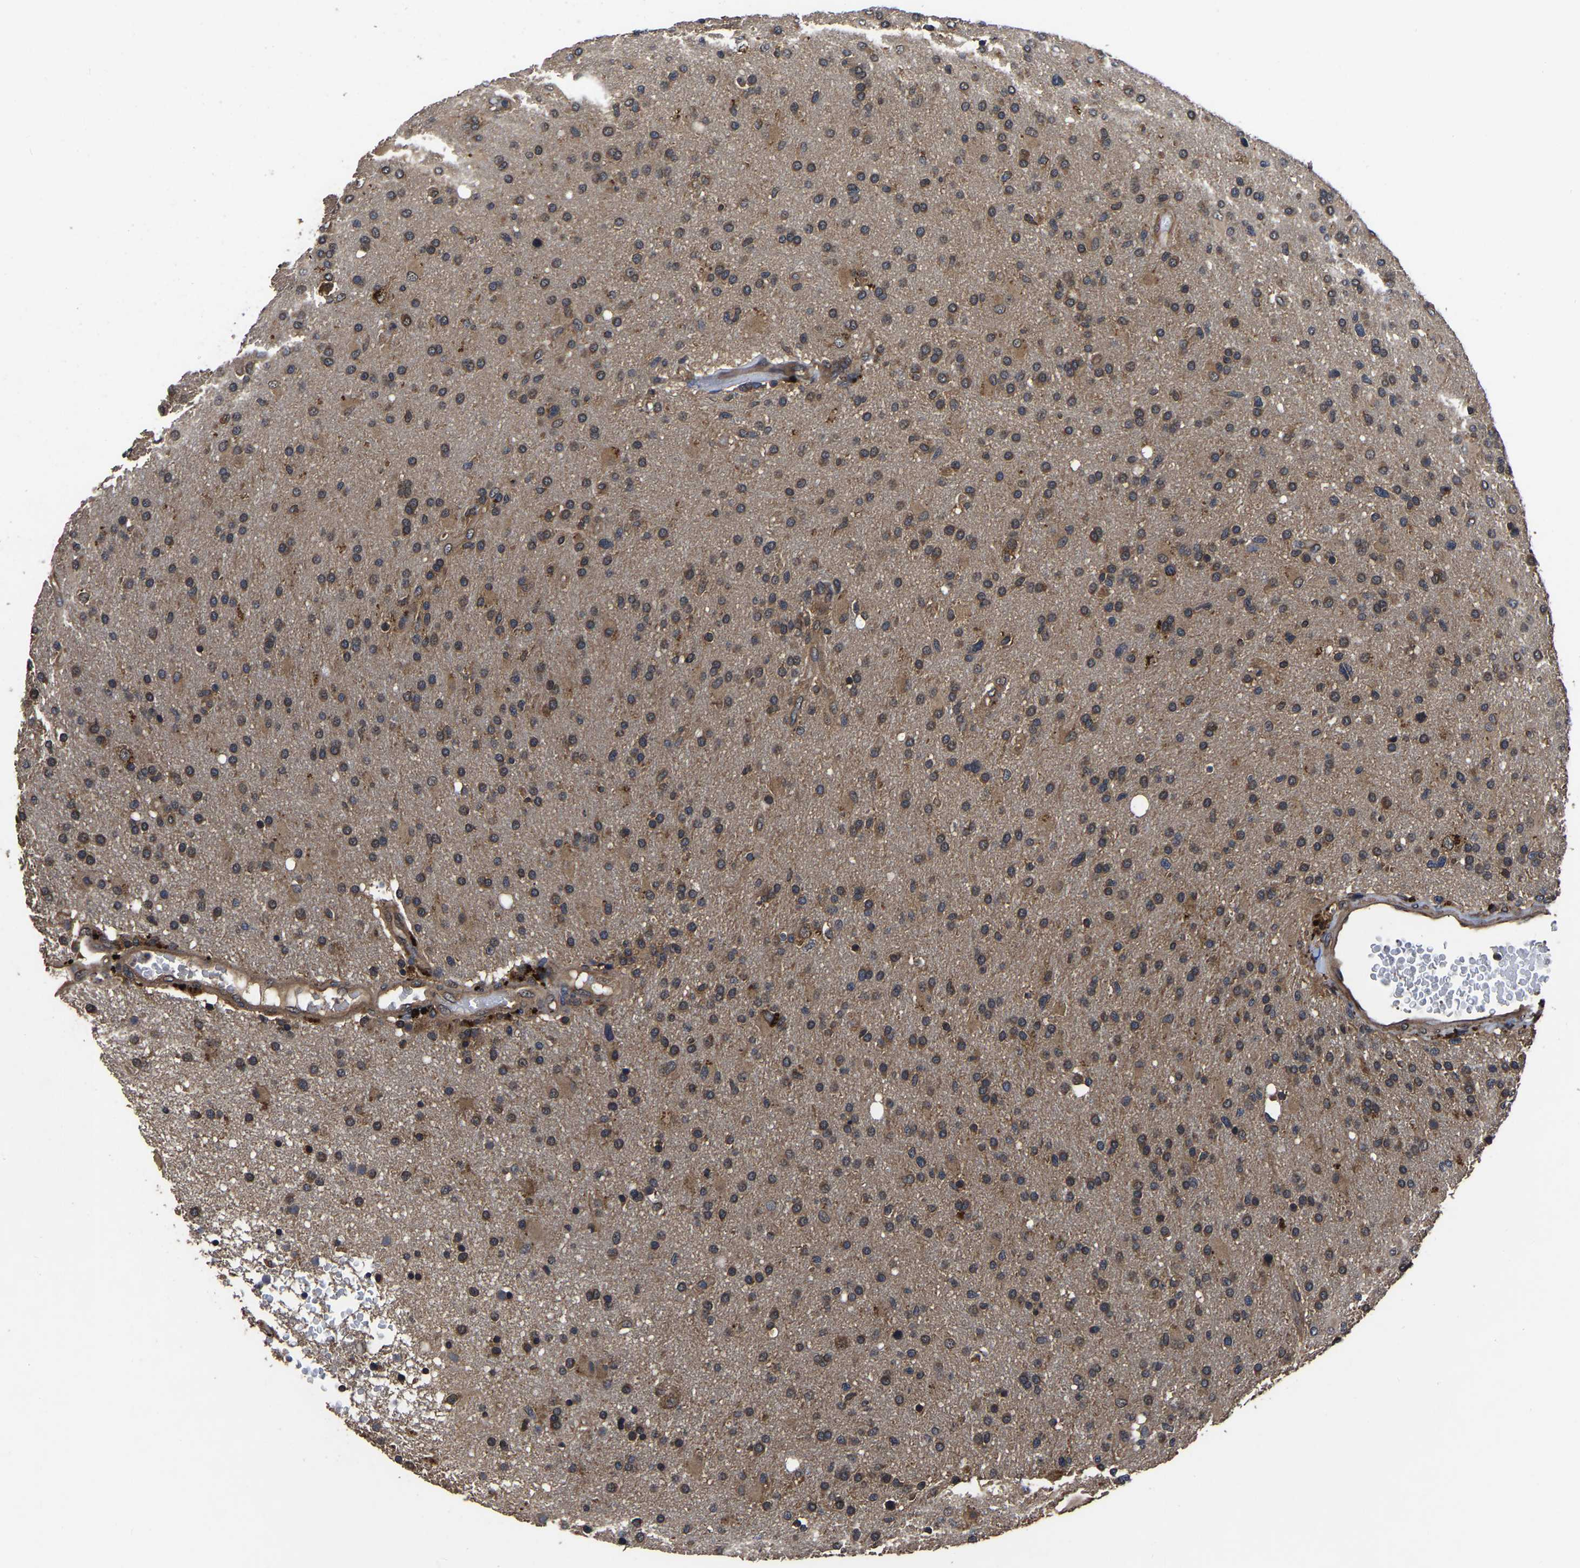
{"staining": {"intensity": "moderate", "quantity": ">75%", "location": "cytoplasmic/membranous"}, "tissue": "glioma", "cell_type": "Tumor cells", "image_type": "cancer", "snomed": [{"axis": "morphology", "description": "Glioma, malignant, High grade"}, {"axis": "topography", "description": "Brain"}], "caption": "Immunohistochemistry photomicrograph of neoplastic tissue: glioma stained using IHC exhibits medium levels of moderate protein expression localized specifically in the cytoplasmic/membranous of tumor cells, appearing as a cytoplasmic/membranous brown color.", "gene": "CRYZL1", "patient": {"sex": "male", "age": 72}}